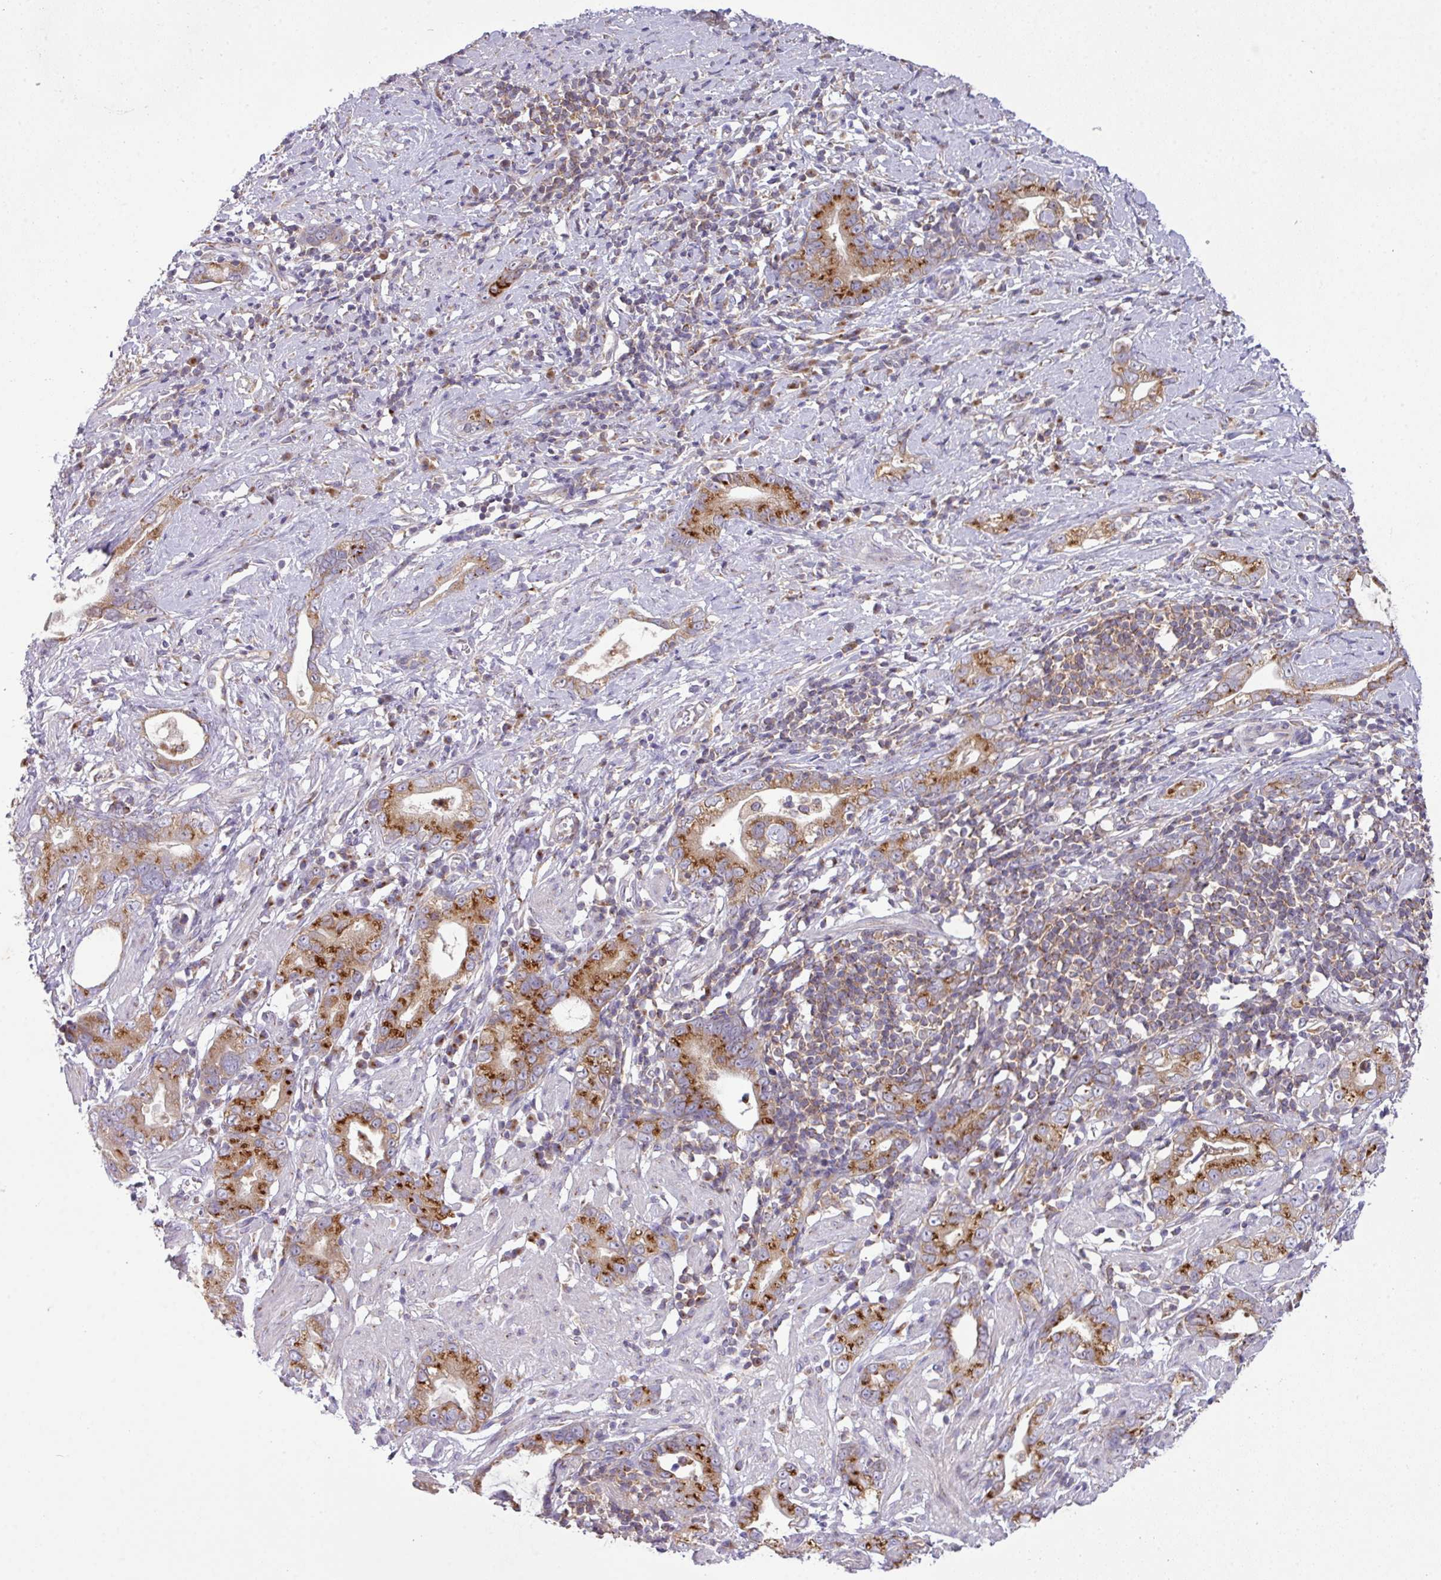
{"staining": {"intensity": "moderate", "quantity": ">75%", "location": "cytoplasmic/membranous"}, "tissue": "stomach cancer", "cell_type": "Tumor cells", "image_type": "cancer", "snomed": [{"axis": "morphology", "description": "Adenocarcinoma, NOS"}, {"axis": "topography", "description": "Stomach"}], "caption": "Immunohistochemical staining of adenocarcinoma (stomach) exhibits medium levels of moderate cytoplasmic/membranous staining in approximately >75% of tumor cells.", "gene": "VTI1A", "patient": {"sex": "male", "age": 55}}